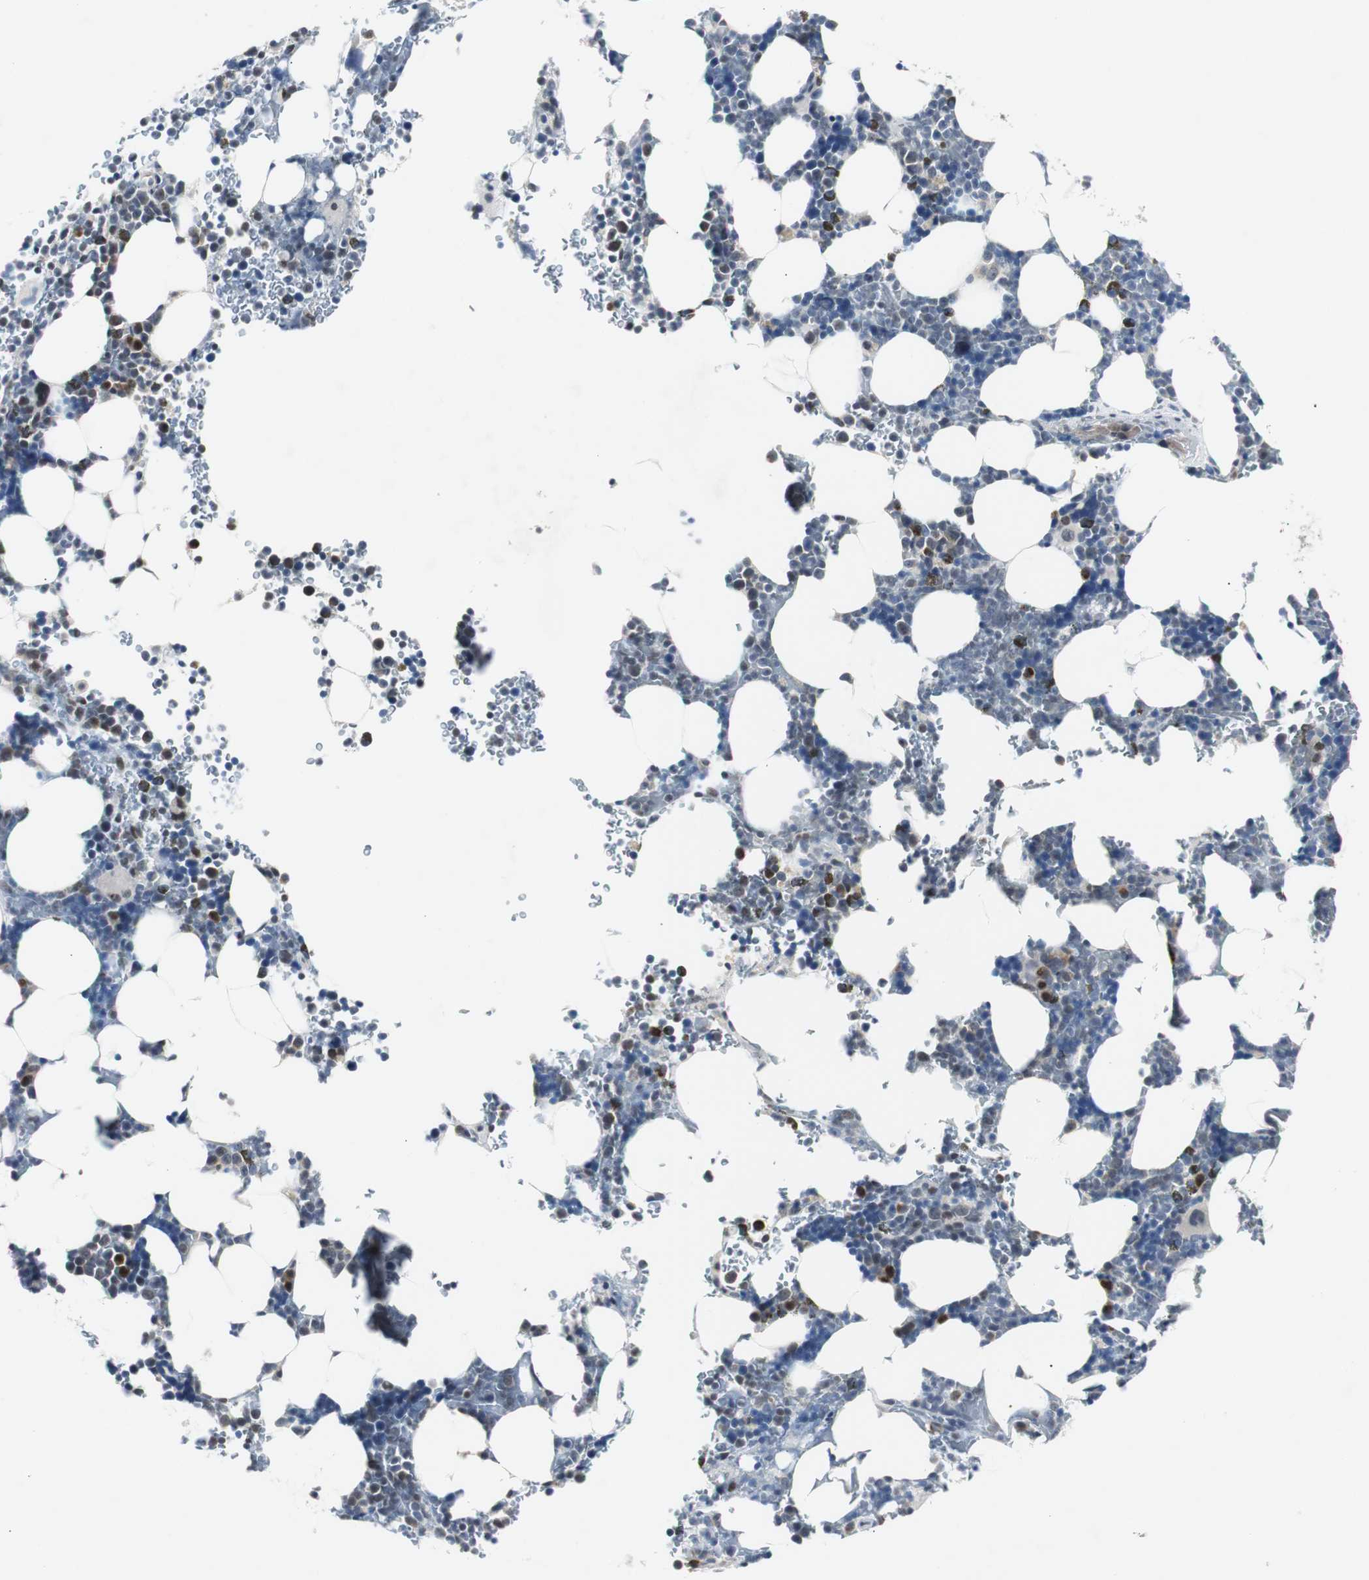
{"staining": {"intensity": "strong", "quantity": "<25%", "location": "cytoplasmic/membranous"}, "tissue": "bone marrow", "cell_type": "Hematopoietic cells", "image_type": "normal", "snomed": [{"axis": "morphology", "description": "Normal tissue, NOS"}, {"axis": "topography", "description": "Bone marrow"}], "caption": "Hematopoietic cells show medium levels of strong cytoplasmic/membranous expression in approximately <25% of cells in benign human bone marrow. The protein is stained brown, and the nuclei are stained in blue (DAB (3,3'-diaminobenzidine) IHC with brightfield microscopy, high magnification).", "gene": "SOX30", "patient": {"sex": "female", "age": 73}}